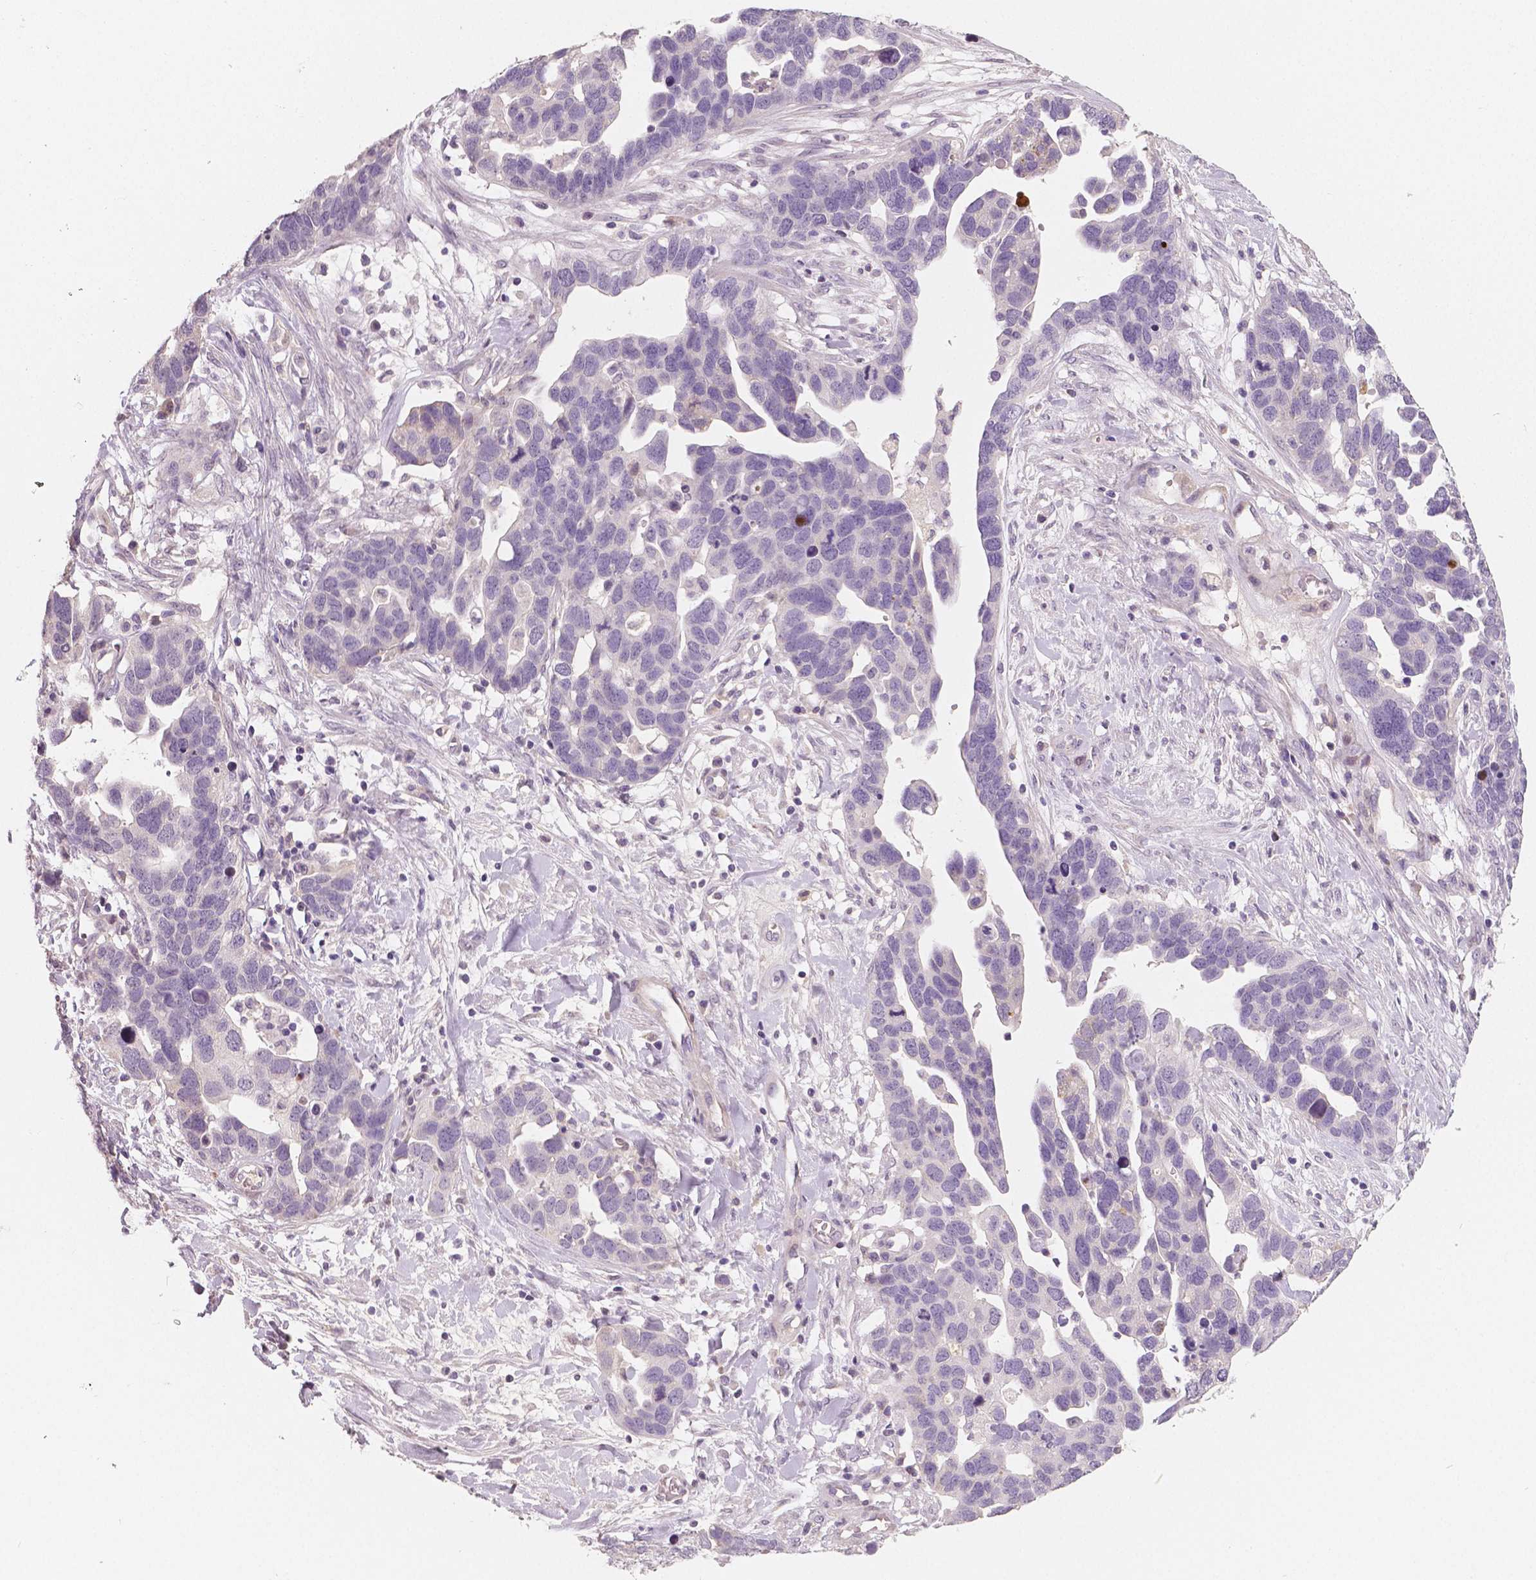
{"staining": {"intensity": "negative", "quantity": "none", "location": "none"}, "tissue": "ovarian cancer", "cell_type": "Tumor cells", "image_type": "cancer", "snomed": [{"axis": "morphology", "description": "Cystadenocarcinoma, serous, NOS"}, {"axis": "topography", "description": "Ovary"}], "caption": "Immunohistochemistry micrograph of neoplastic tissue: ovarian cancer stained with DAB (3,3'-diaminobenzidine) displays no significant protein expression in tumor cells.", "gene": "APOA4", "patient": {"sex": "female", "age": 54}}